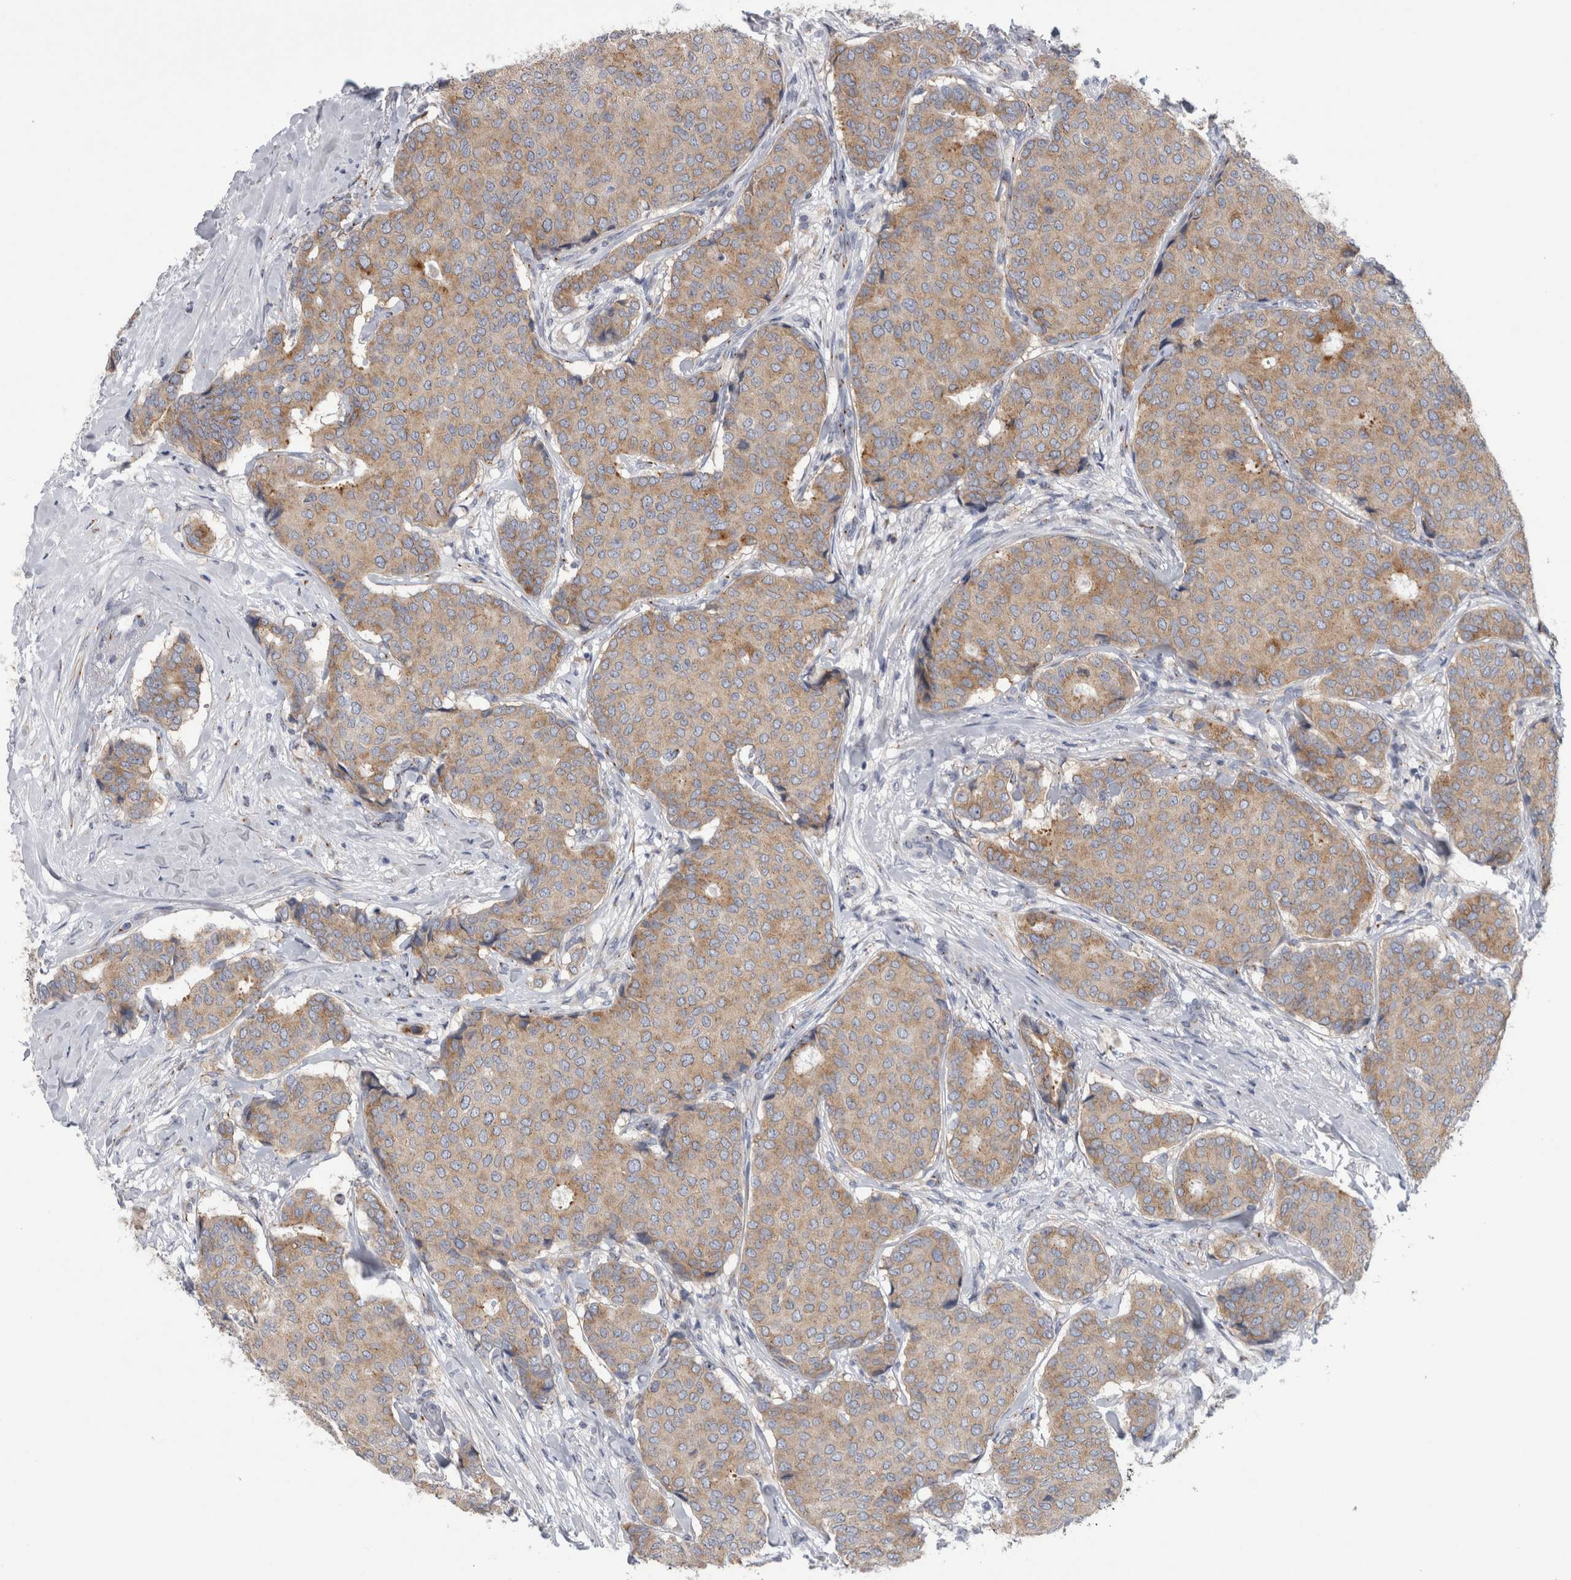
{"staining": {"intensity": "weak", "quantity": ">75%", "location": "cytoplasmic/membranous"}, "tissue": "breast cancer", "cell_type": "Tumor cells", "image_type": "cancer", "snomed": [{"axis": "morphology", "description": "Duct carcinoma"}, {"axis": "topography", "description": "Breast"}], "caption": "Immunohistochemistry (IHC) photomicrograph of human breast cancer (infiltrating ductal carcinoma) stained for a protein (brown), which demonstrates low levels of weak cytoplasmic/membranous staining in approximately >75% of tumor cells.", "gene": "AKAP9", "patient": {"sex": "female", "age": 75}}